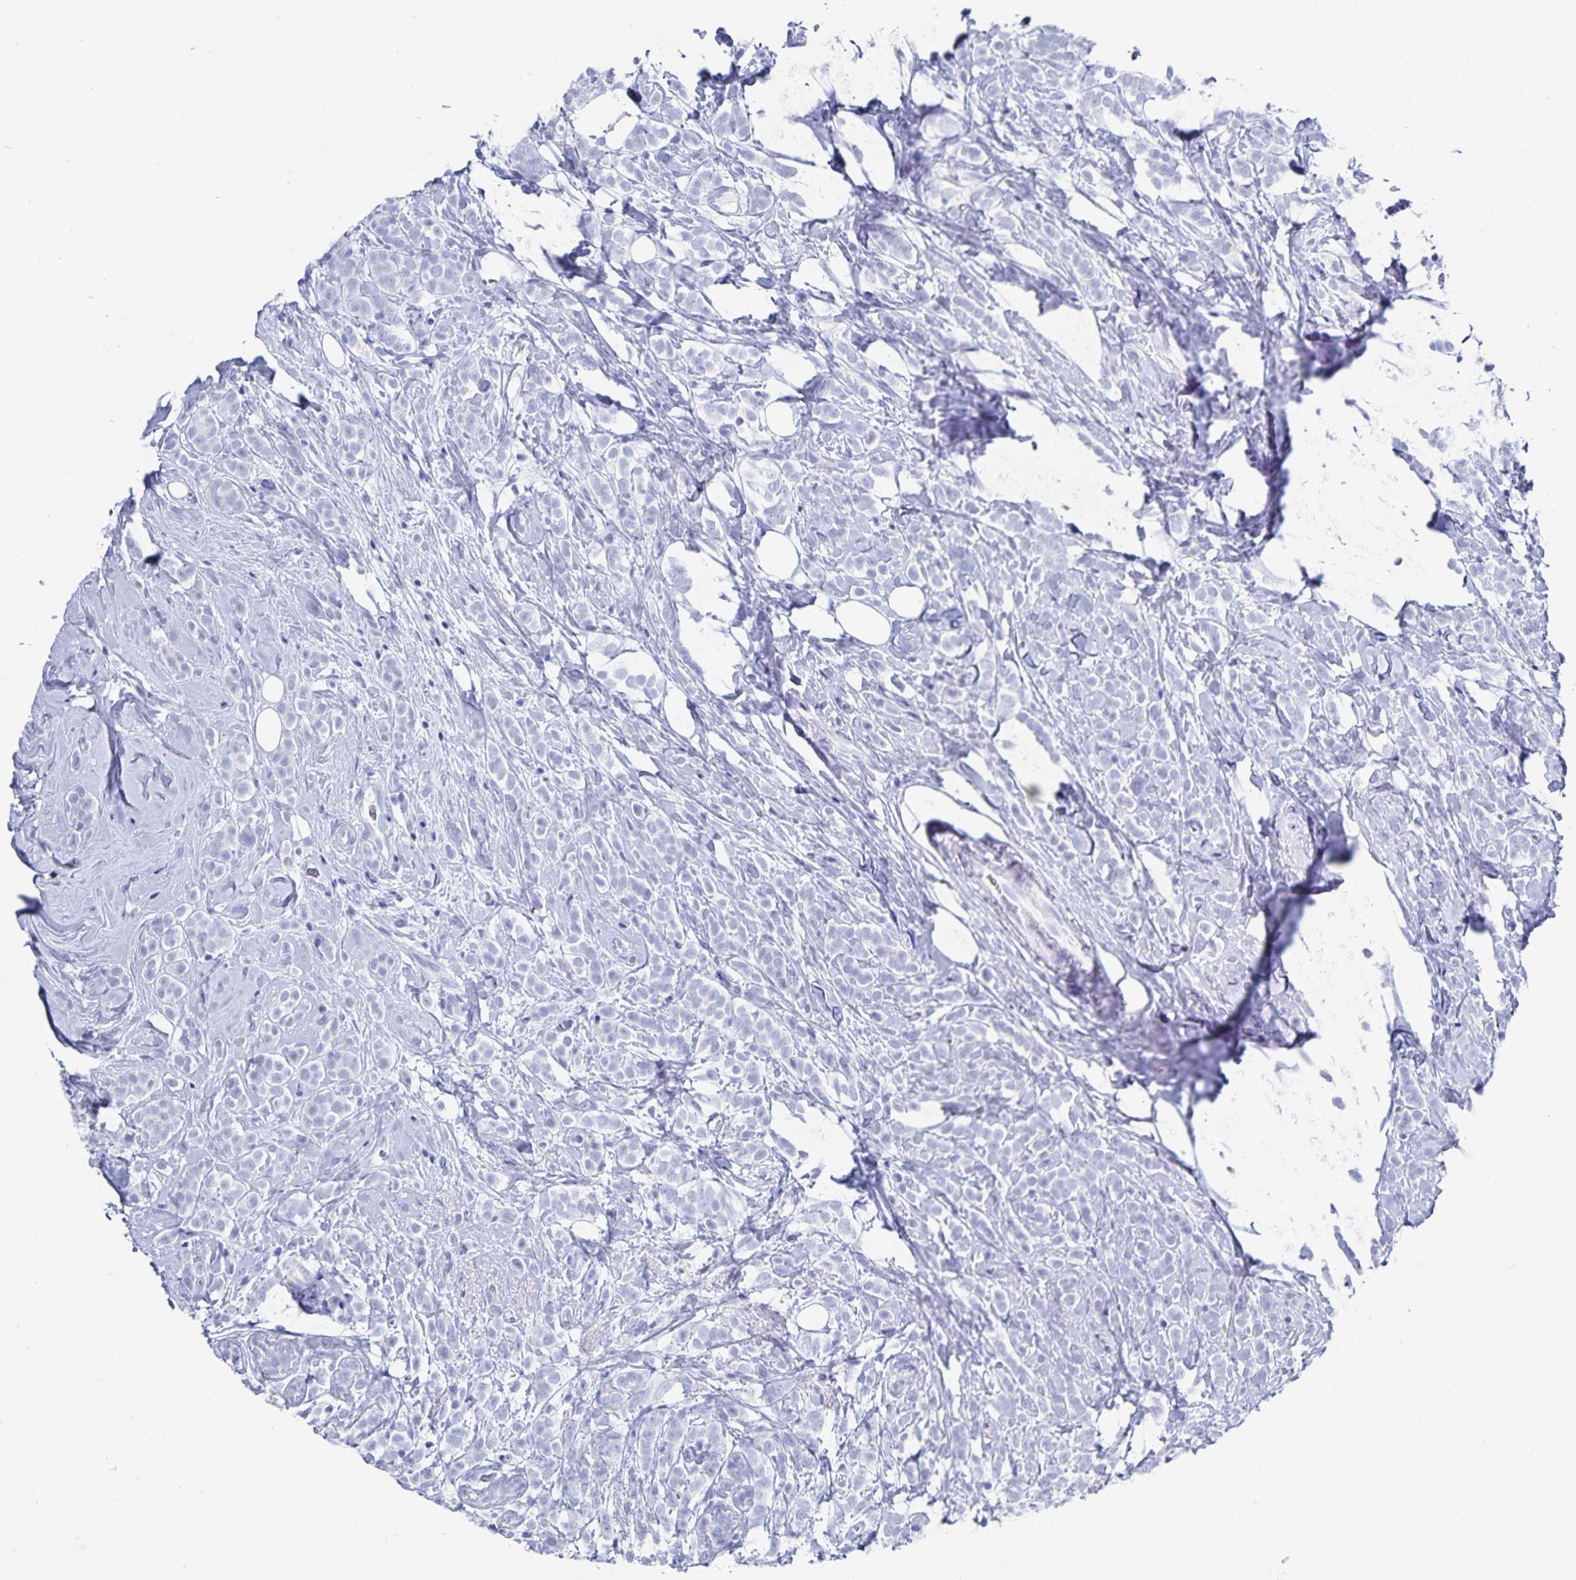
{"staining": {"intensity": "negative", "quantity": "none", "location": "none"}, "tissue": "breast cancer", "cell_type": "Tumor cells", "image_type": "cancer", "snomed": [{"axis": "morphology", "description": "Lobular carcinoma"}, {"axis": "topography", "description": "Breast"}], "caption": "IHC image of human breast cancer (lobular carcinoma) stained for a protein (brown), which demonstrates no staining in tumor cells.", "gene": "C19orf73", "patient": {"sex": "female", "age": 49}}